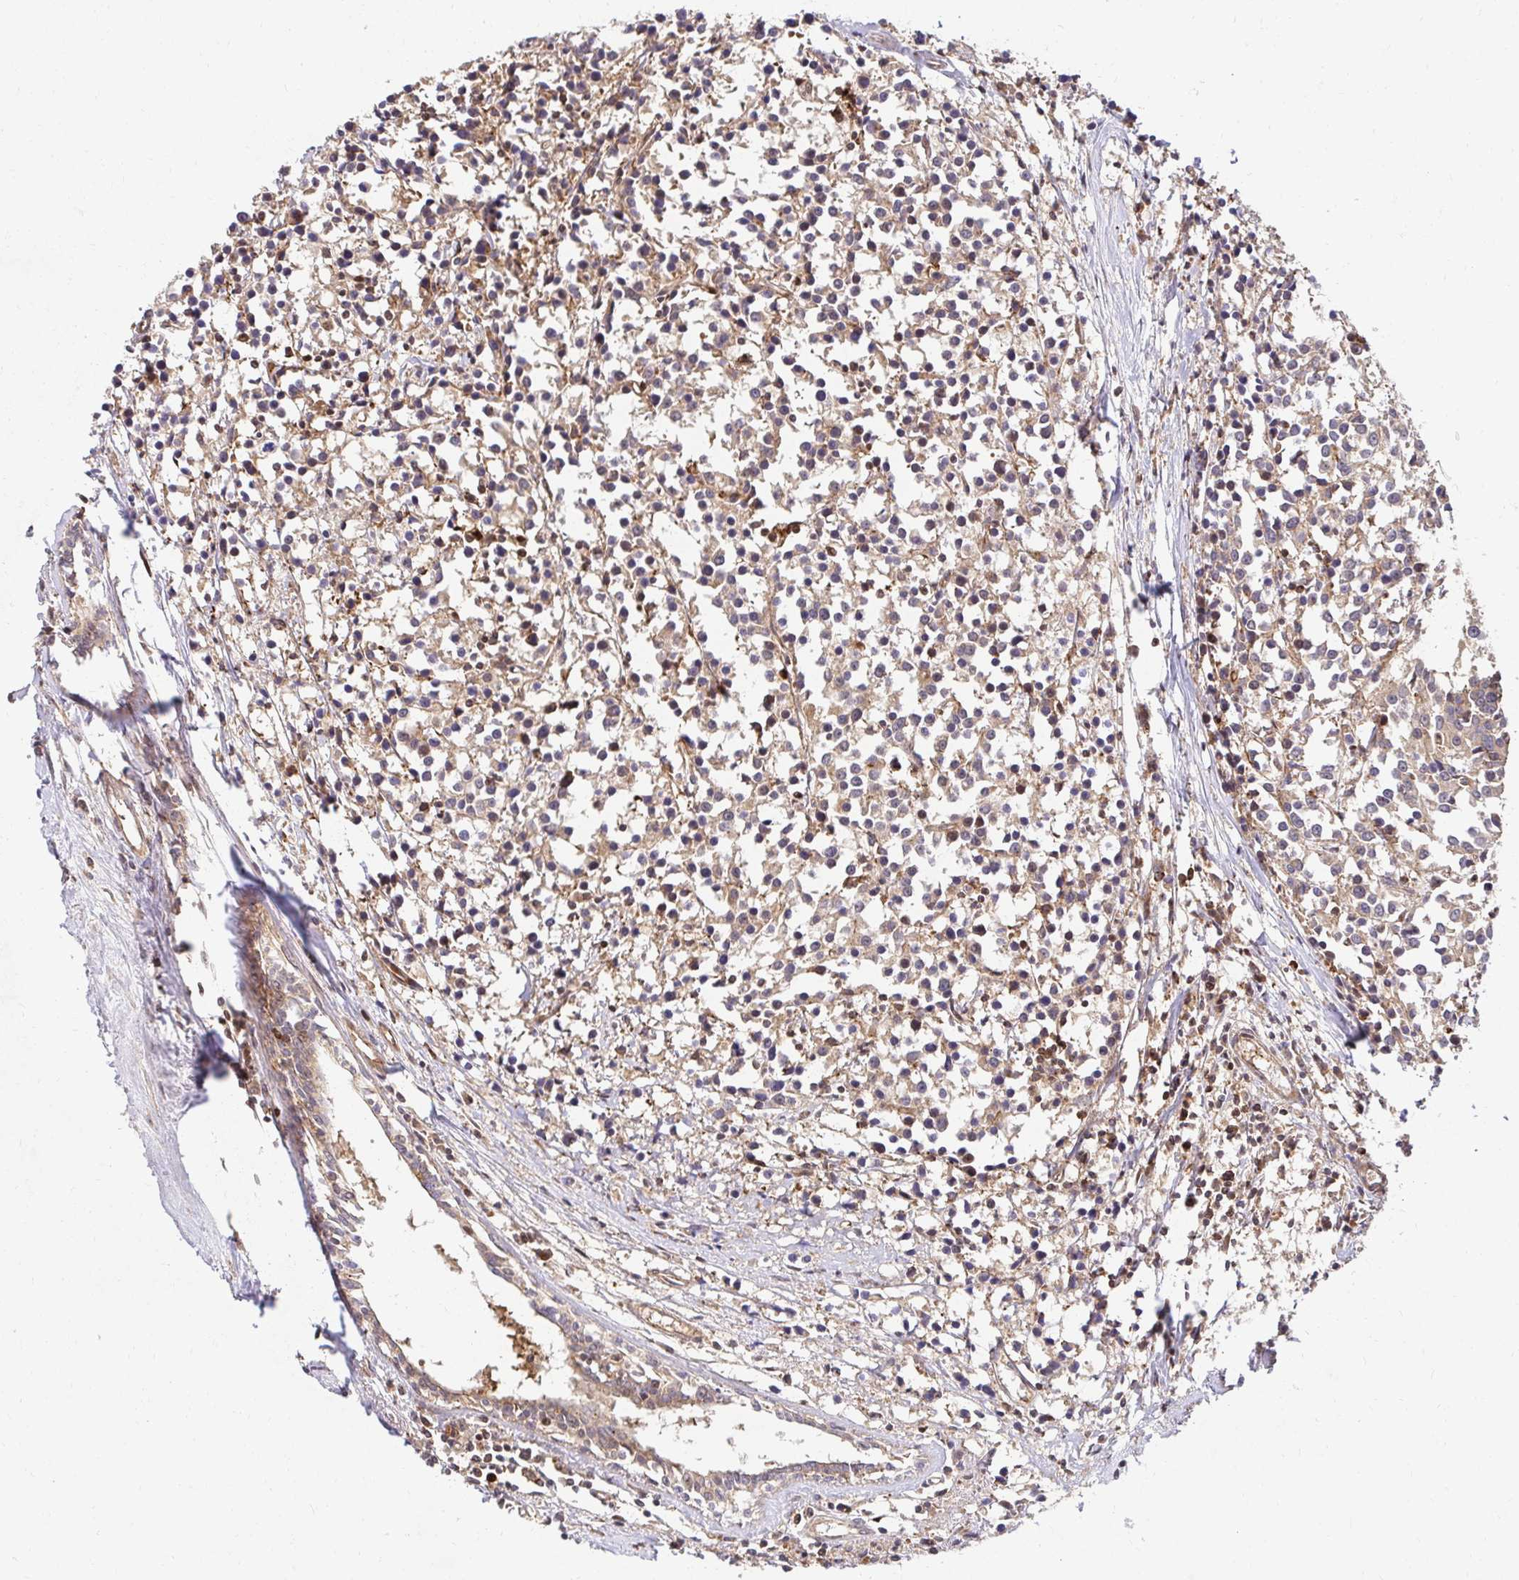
{"staining": {"intensity": "weak", "quantity": "<25%", "location": "cytoplasmic/membranous"}, "tissue": "breast cancer", "cell_type": "Tumor cells", "image_type": "cancer", "snomed": [{"axis": "morphology", "description": "Duct carcinoma"}, {"axis": "topography", "description": "Breast"}], "caption": "Immunohistochemistry (IHC) of human breast cancer reveals no expression in tumor cells. (Stains: DAB immunohistochemistry with hematoxylin counter stain, Microscopy: brightfield microscopy at high magnification).", "gene": "PSMA4", "patient": {"sex": "female", "age": 80}}